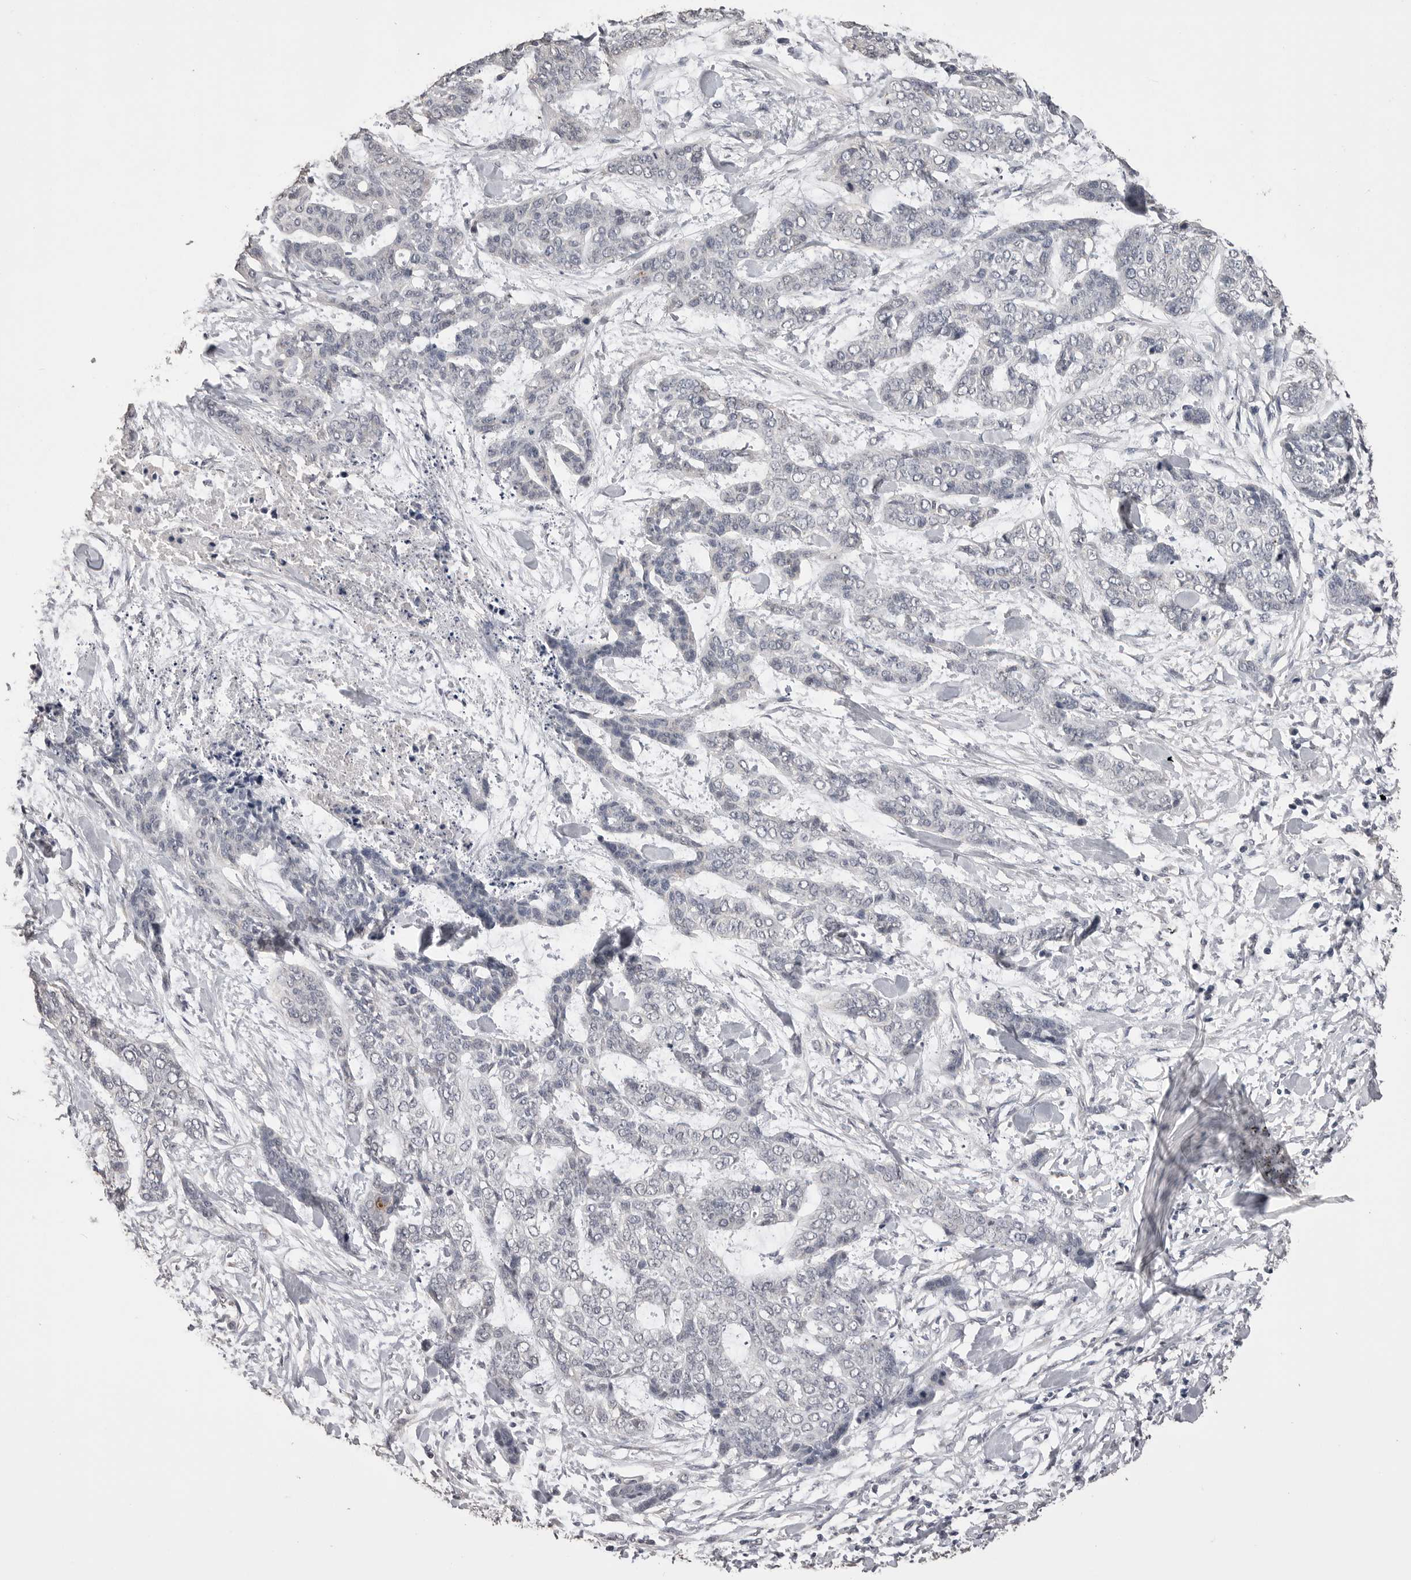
{"staining": {"intensity": "negative", "quantity": "none", "location": "none"}, "tissue": "skin cancer", "cell_type": "Tumor cells", "image_type": "cancer", "snomed": [{"axis": "morphology", "description": "Basal cell carcinoma"}, {"axis": "topography", "description": "Skin"}], "caption": "Tumor cells are negative for protein expression in human basal cell carcinoma (skin).", "gene": "MMP7", "patient": {"sex": "female", "age": 64}}